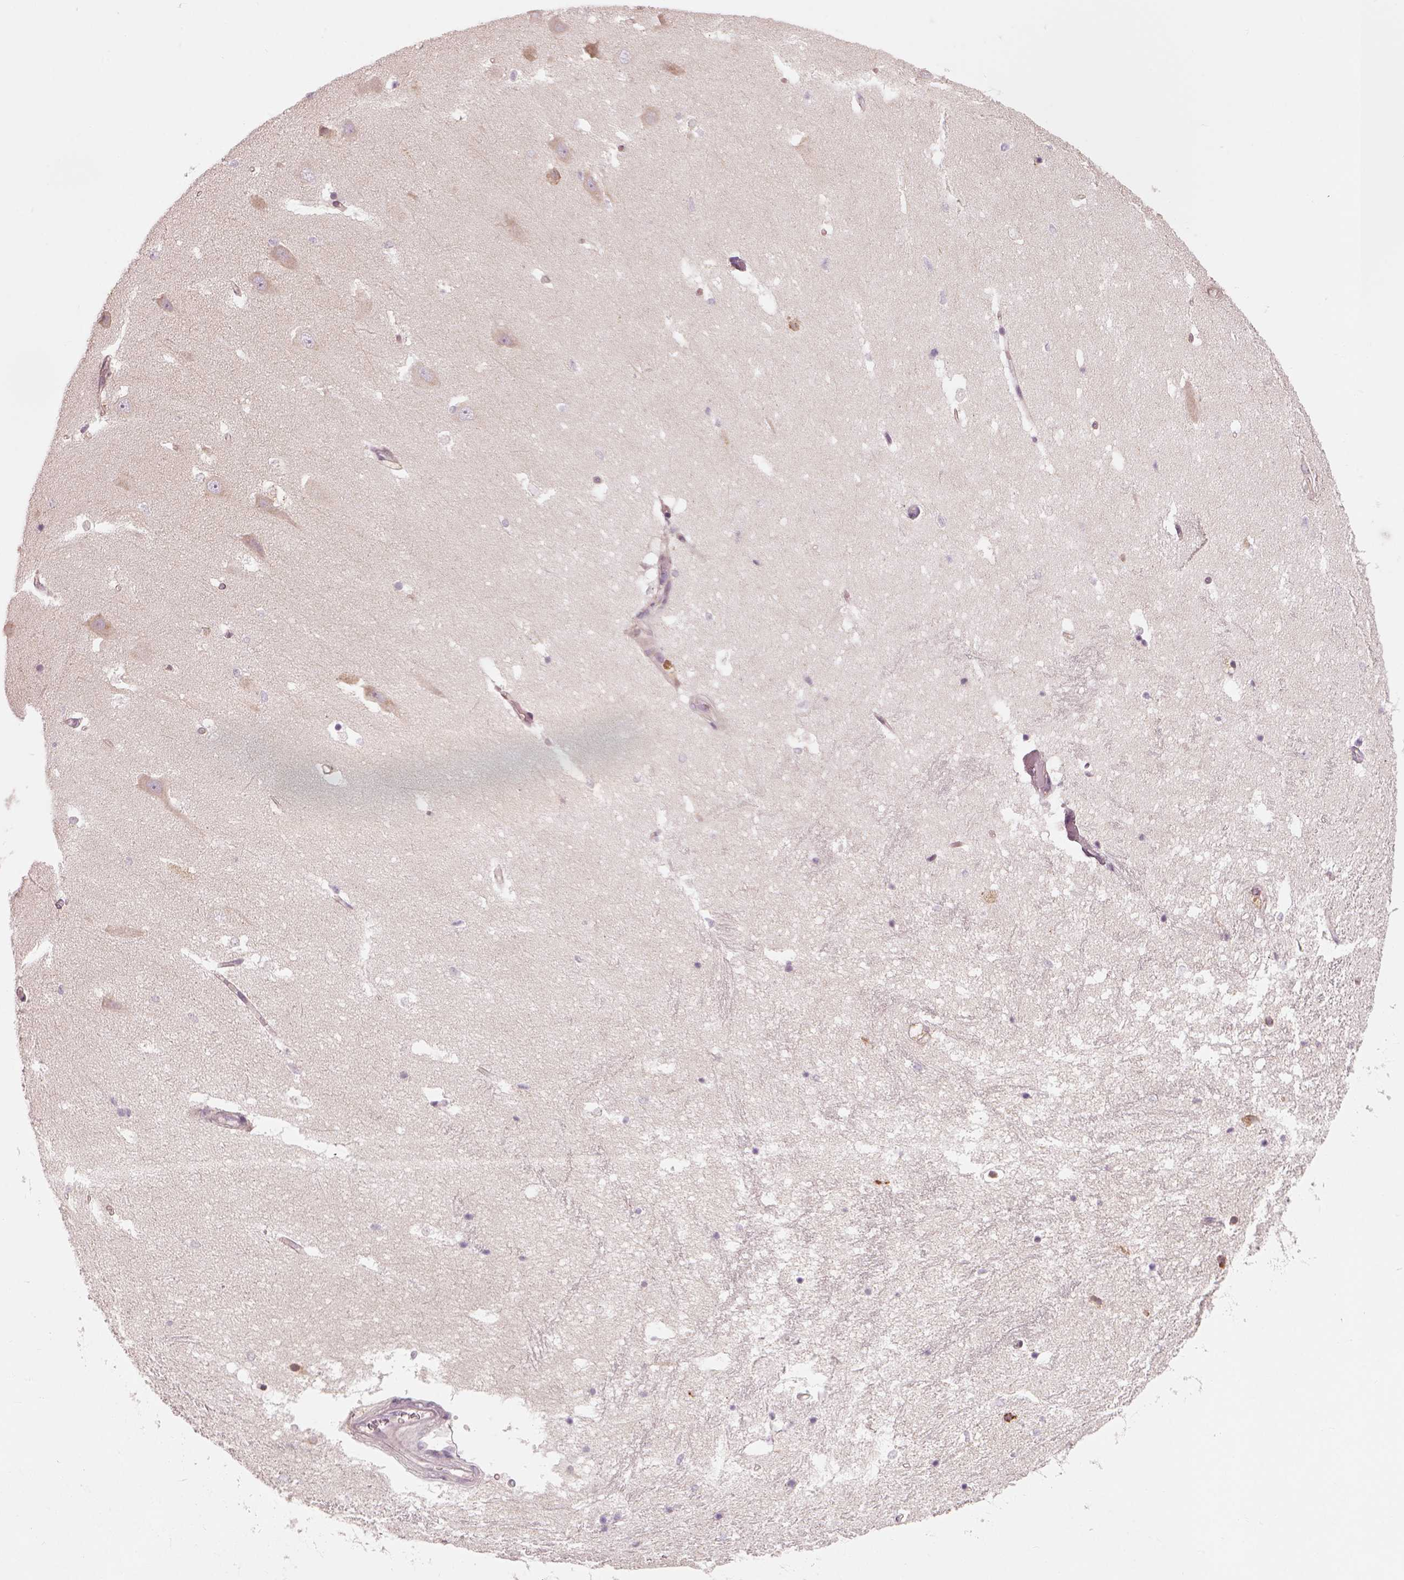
{"staining": {"intensity": "negative", "quantity": "none", "location": "none"}, "tissue": "hippocampus", "cell_type": "Glial cells", "image_type": "normal", "snomed": [{"axis": "morphology", "description": "Normal tissue, NOS"}, {"axis": "topography", "description": "Hippocampus"}], "caption": "High power microscopy histopathology image of an immunohistochemistry photomicrograph of benign hippocampus, revealing no significant expression in glial cells.", "gene": "CDS1", "patient": {"sex": "male", "age": 44}}